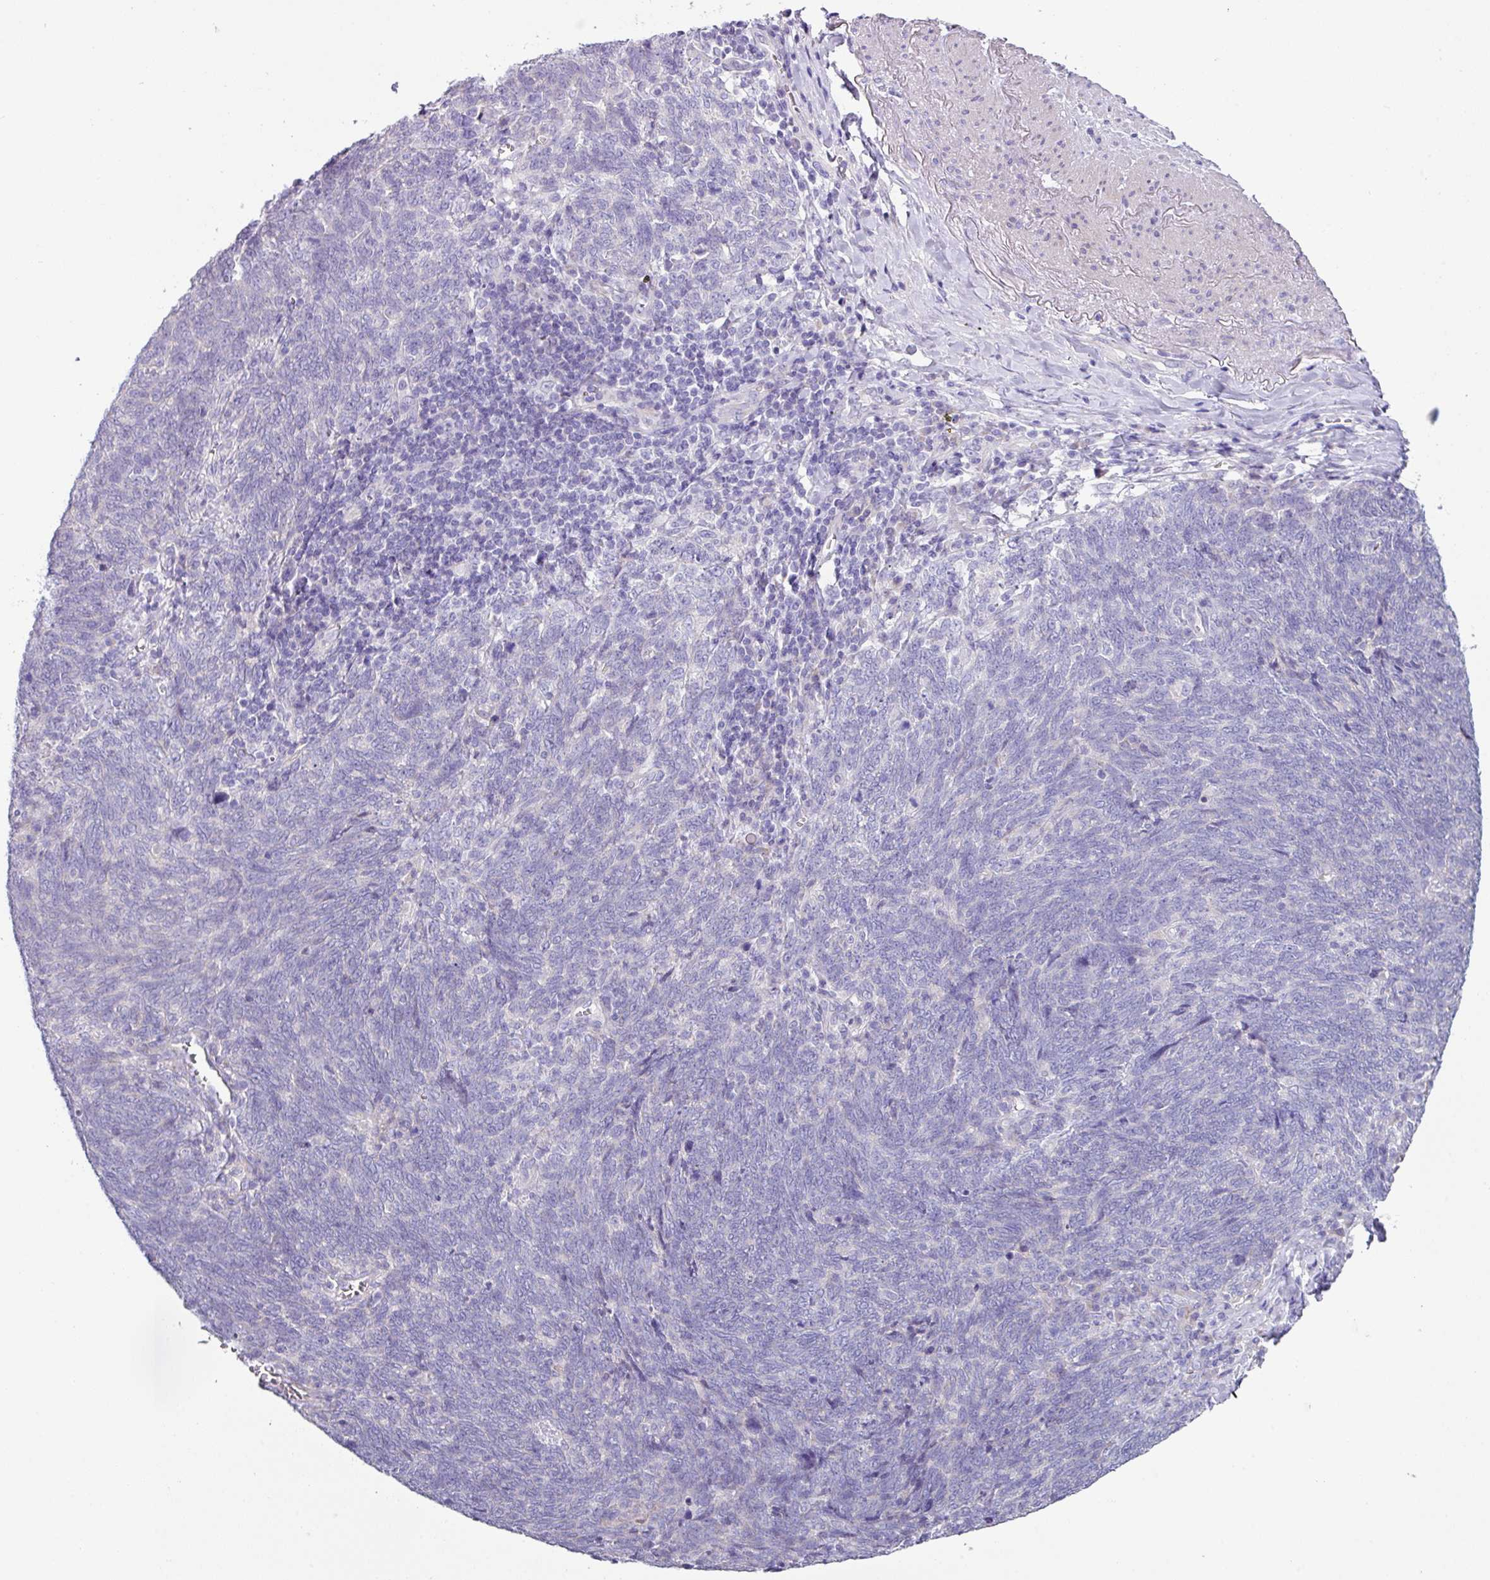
{"staining": {"intensity": "negative", "quantity": "none", "location": "none"}, "tissue": "lung cancer", "cell_type": "Tumor cells", "image_type": "cancer", "snomed": [{"axis": "morphology", "description": "Squamous cell carcinoma, NOS"}, {"axis": "topography", "description": "Lung"}], "caption": "This is a image of IHC staining of squamous cell carcinoma (lung), which shows no positivity in tumor cells. (DAB immunohistochemistry, high magnification).", "gene": "RGS16", "patient": {"sex": "female", "age": 72}}